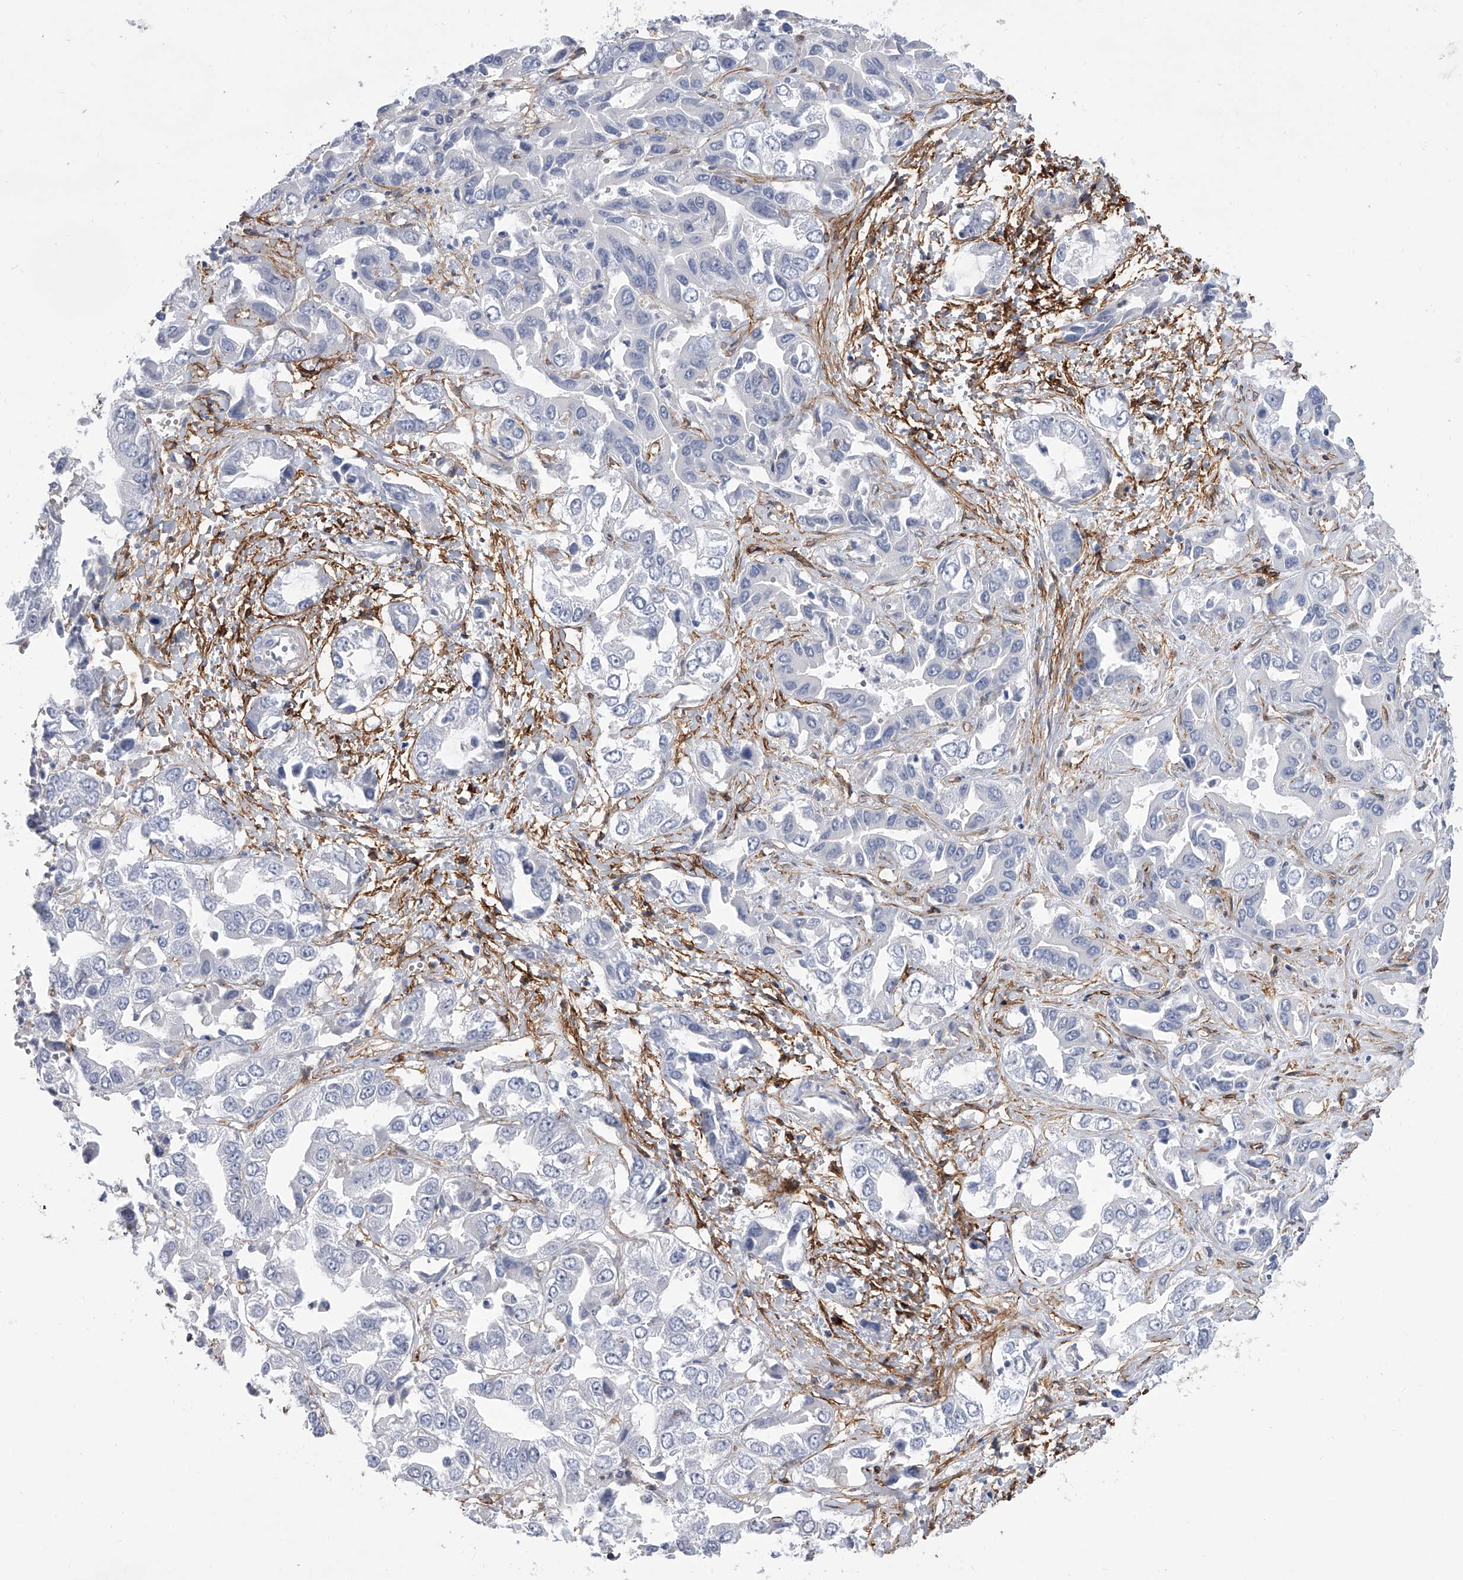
{"staining": {"intensity": "negative", "quantity": "none", "location": "none"}, "tissue": "liver cancer", "cell_type": "Tumor cells", "image_type": "cancer", "snomed": [{"axis": "morphology", "description": "Cholangiocarcinoma"}, {"axis": "topography", "description": "Liver"}], "caption": "An immunohistochemistry micrograph of liver cholangiocarcinoma is shown. There is no staining in tumor cells of liver cholangiocarcinoma.", "gene": "ALG14", "patient": {"sex": "female", "age": 52}}